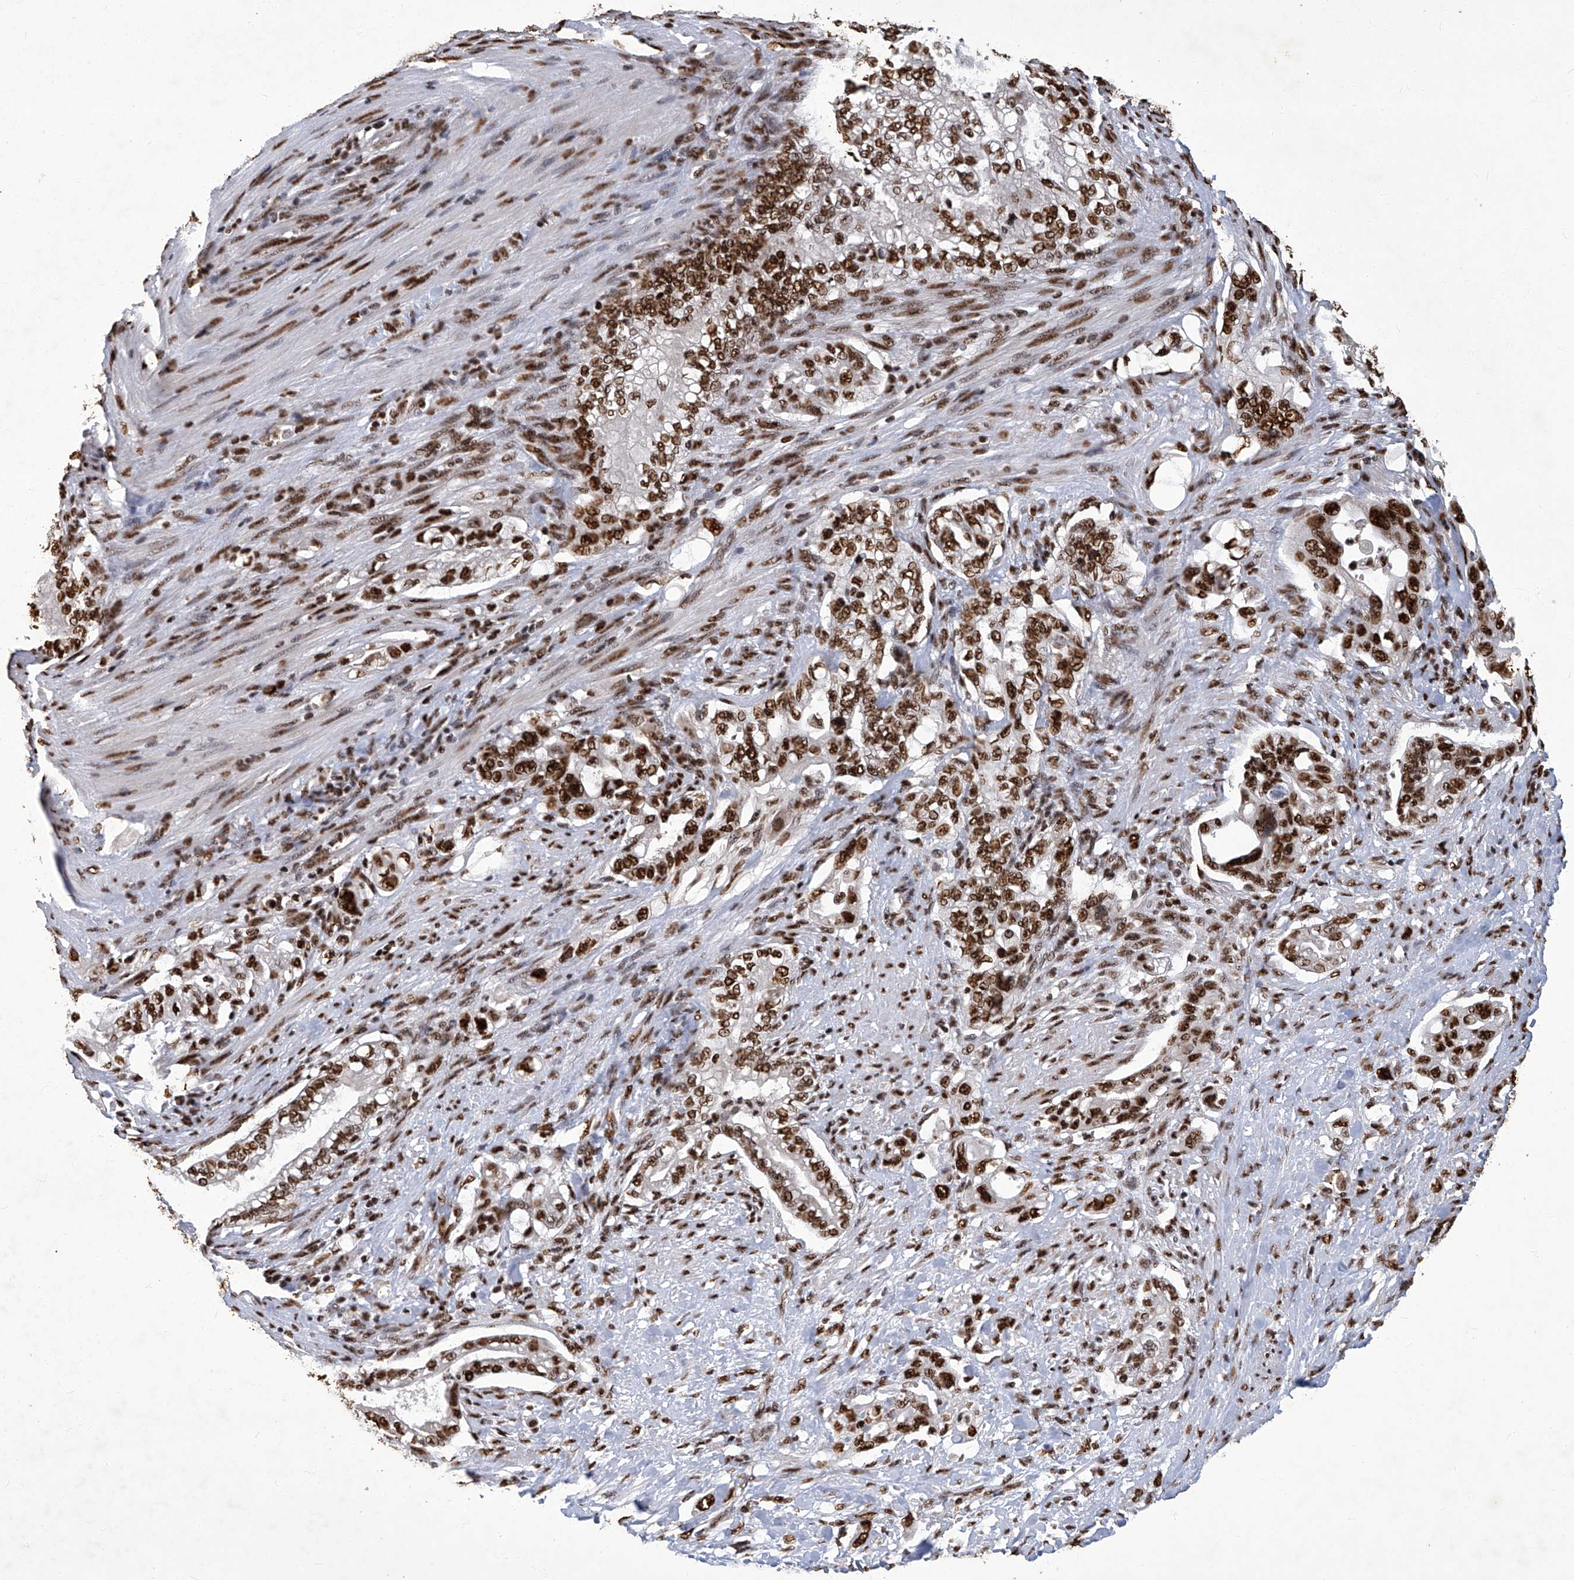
{"staining": {"intensity": "strong", "quantity": ">75%", "location": "nuclear"}, "tissue": "pancreatic cancer", "cell_type": "Tumor cells", "image_type": "cancer", "snomed": [{"axis": "morphology", "description": "Normal tissue, NOS"}, {"axis": "topography", "description": "Pancreas"}], "caption": "High-power microscopy captured an IHC histopathology image of pancreatic cancer, revealing strong nuclear expression in approximately >75% of tumor cells.", "gene": "HBP1", "patient": {"sex": "male", "age": 42}}